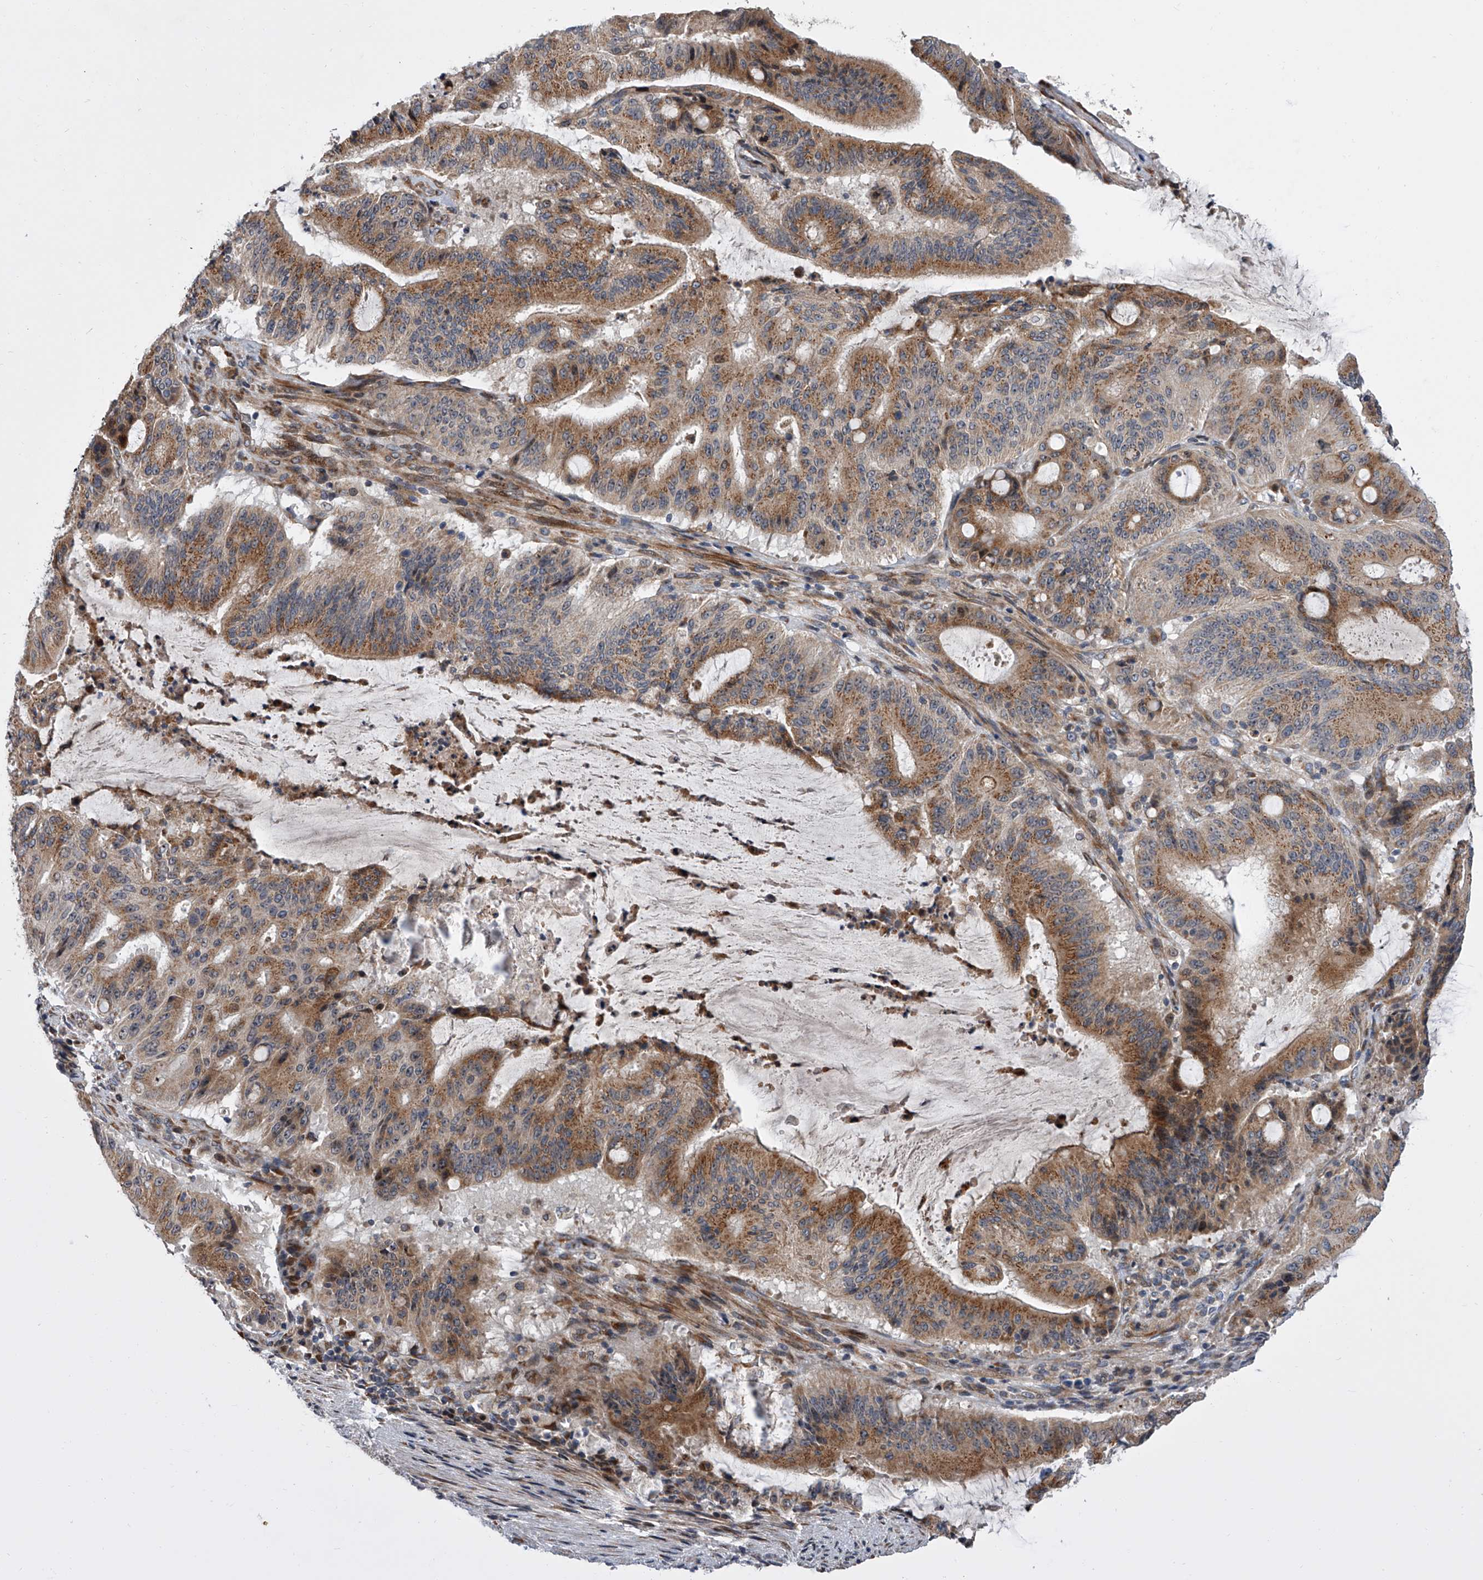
{"staining": {"intensity": "moderate", "quantity": ">75%", "location": "cytoplasmic/membranous"}, "tissue": "liver cancer", "cell_type": "Tumor cells", "image_type": "cancer", "snomed": [{"axis": "morphology", "description": "Normal tissue, NOS"}, {"axis": "morphology", "description": "Cholangiocarcinoma"}, {"axis": "topography", "description": "Liver"}, {"axis": "topography", "description": "Peripheral nerve tissue"}], "caption": "IHC image of human liver cancer stained for a protein (brown), which exhibits medium levels of moderate cytoplasmic/membranous staining in about >75% of tumor cells.", "gene": "DLGAP2", "patient": {"sex": "female", "age": 73}}